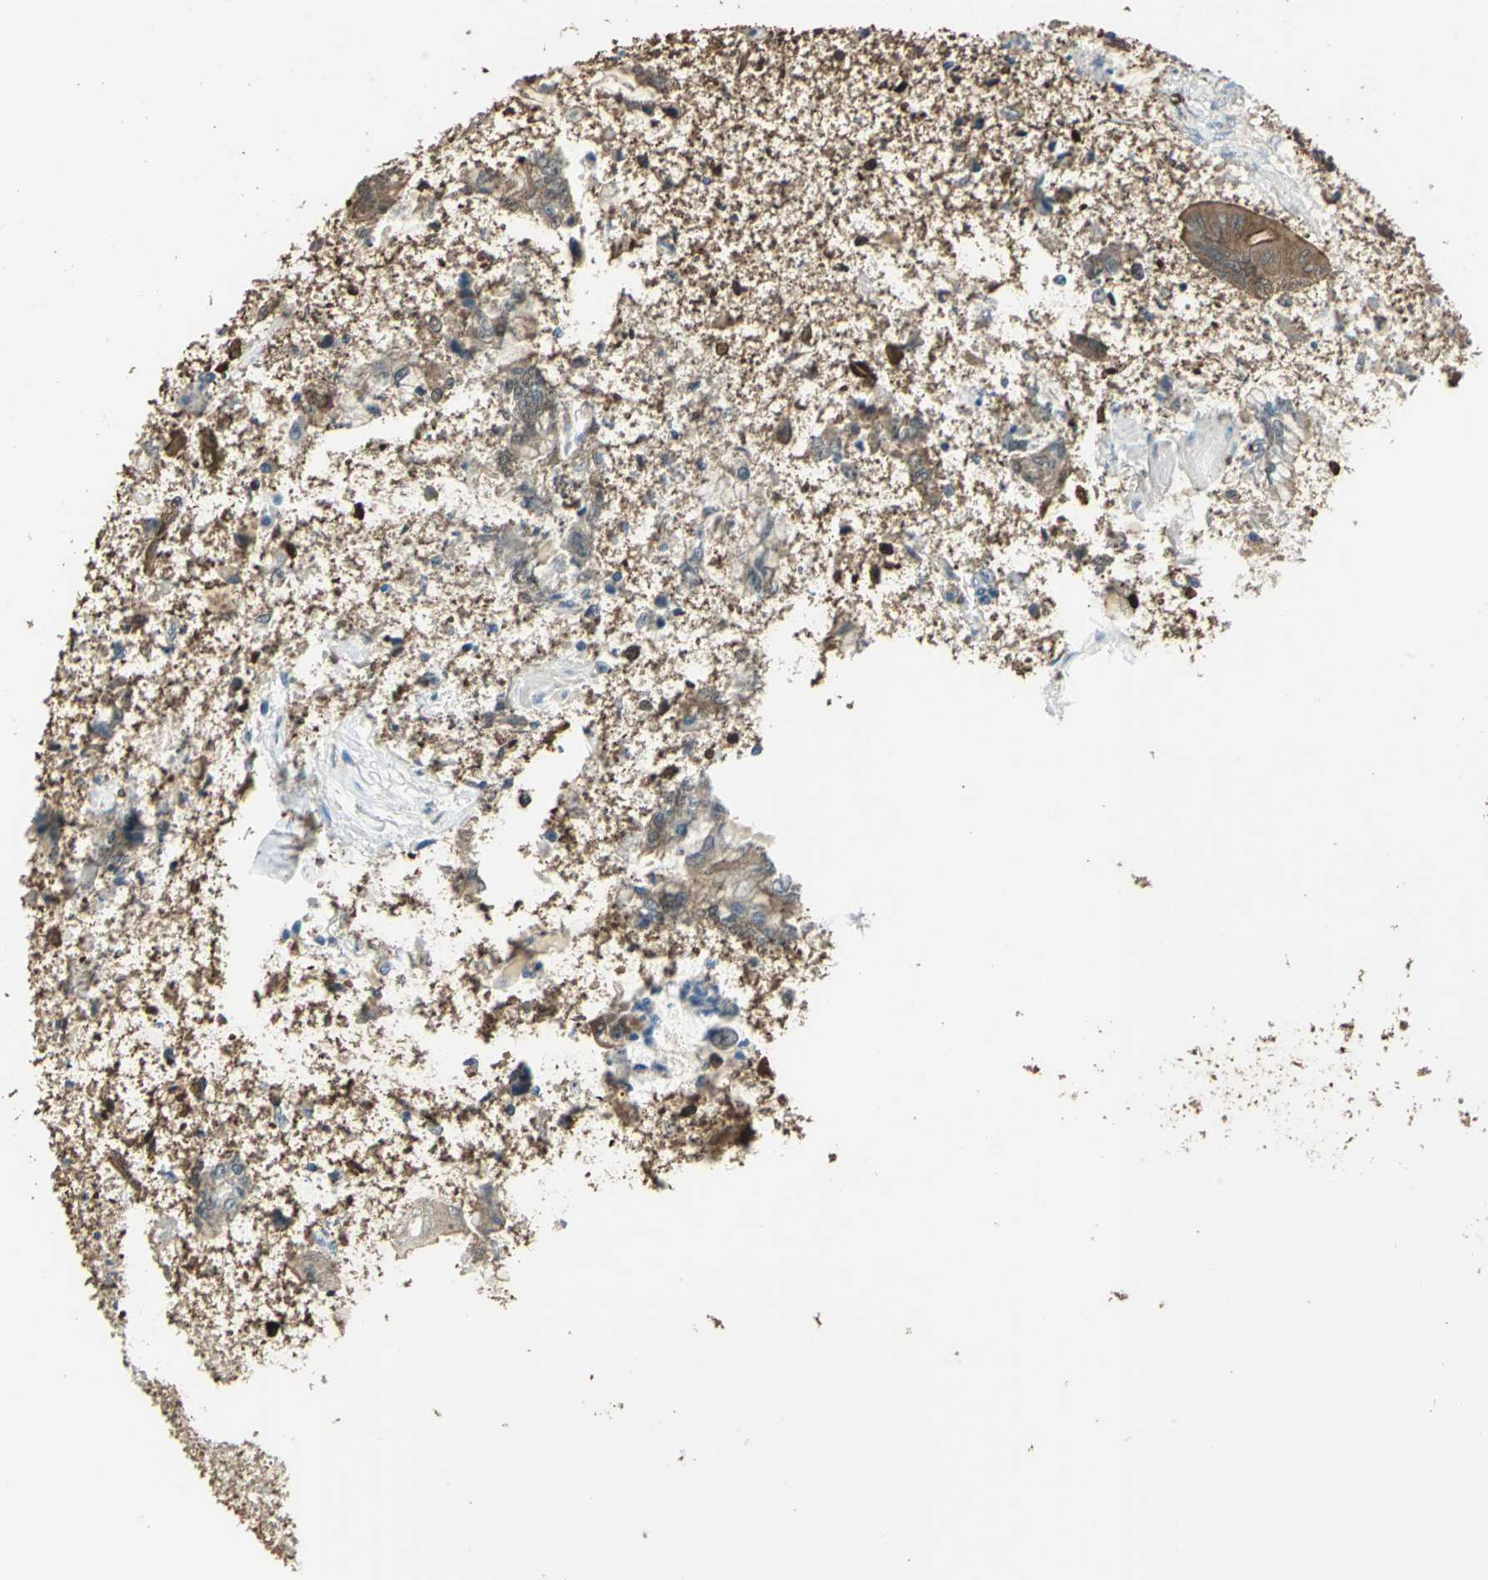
{"staining": {"intensity": "weak", "quantity": ">75%", "location": "cytoplasmic/membranous,nuclear"}, "tissue": "stomach cancer", "cell_type": "Tumor cells", "image_type": "cancer", "snomed": [{"axis": "morphology", "description": "Normal tissue, NOS"}, {"axis": "morphology", "description": "Adenocarcinoma, NOS"}, {"axis": "morphology", "description": "Adenocarcinoma, High grade"}, {"axis": "topography", "description": "Stomach, upper"}, {"axis": "topography", "description": "Stomach"}], "caption": "A low amount of weak cytoplasmic/membranous and nuclear staining is appreciated in about >75% of tumor cells in stomach high-grade adenocarcinoma tissue.", "gene": "DDAH1", "patient": {"sex": "female", "age": 65}}